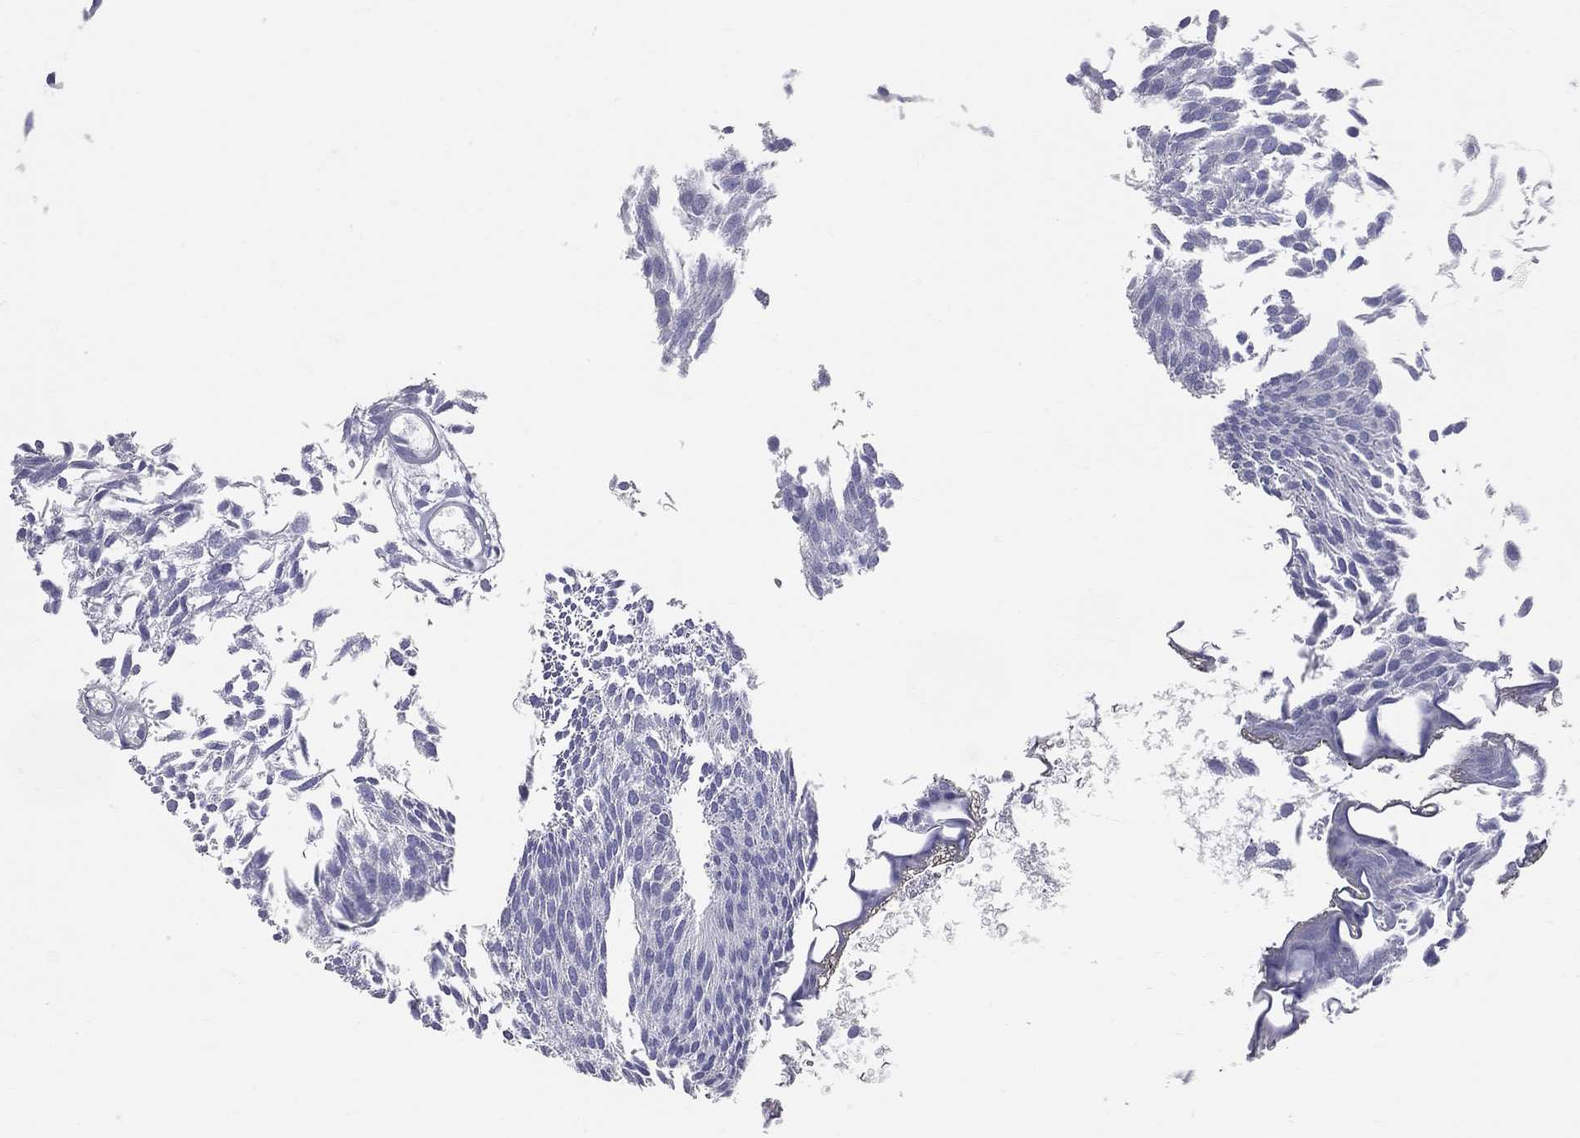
{"staining": {"intensity": "negative", "quantity": "none", "location": "none"}, "tissue": "urothelial cancer", "cell_type": "Tumor cells", "image_type": "cancer", "snomed": [{"axis": "morphology", "description": "Urothelial carcinoma, Low grade"}, {"axis": "topography", "description": "Urinary bladder"}], "caption": "The image exhibits no staining of tumor cells in urothelial cancer. (DAB IHC visualized using brightfield microscopy, high magnification).", "gene": "AOX1", "patient": {"sex": "male", "age": 63}}